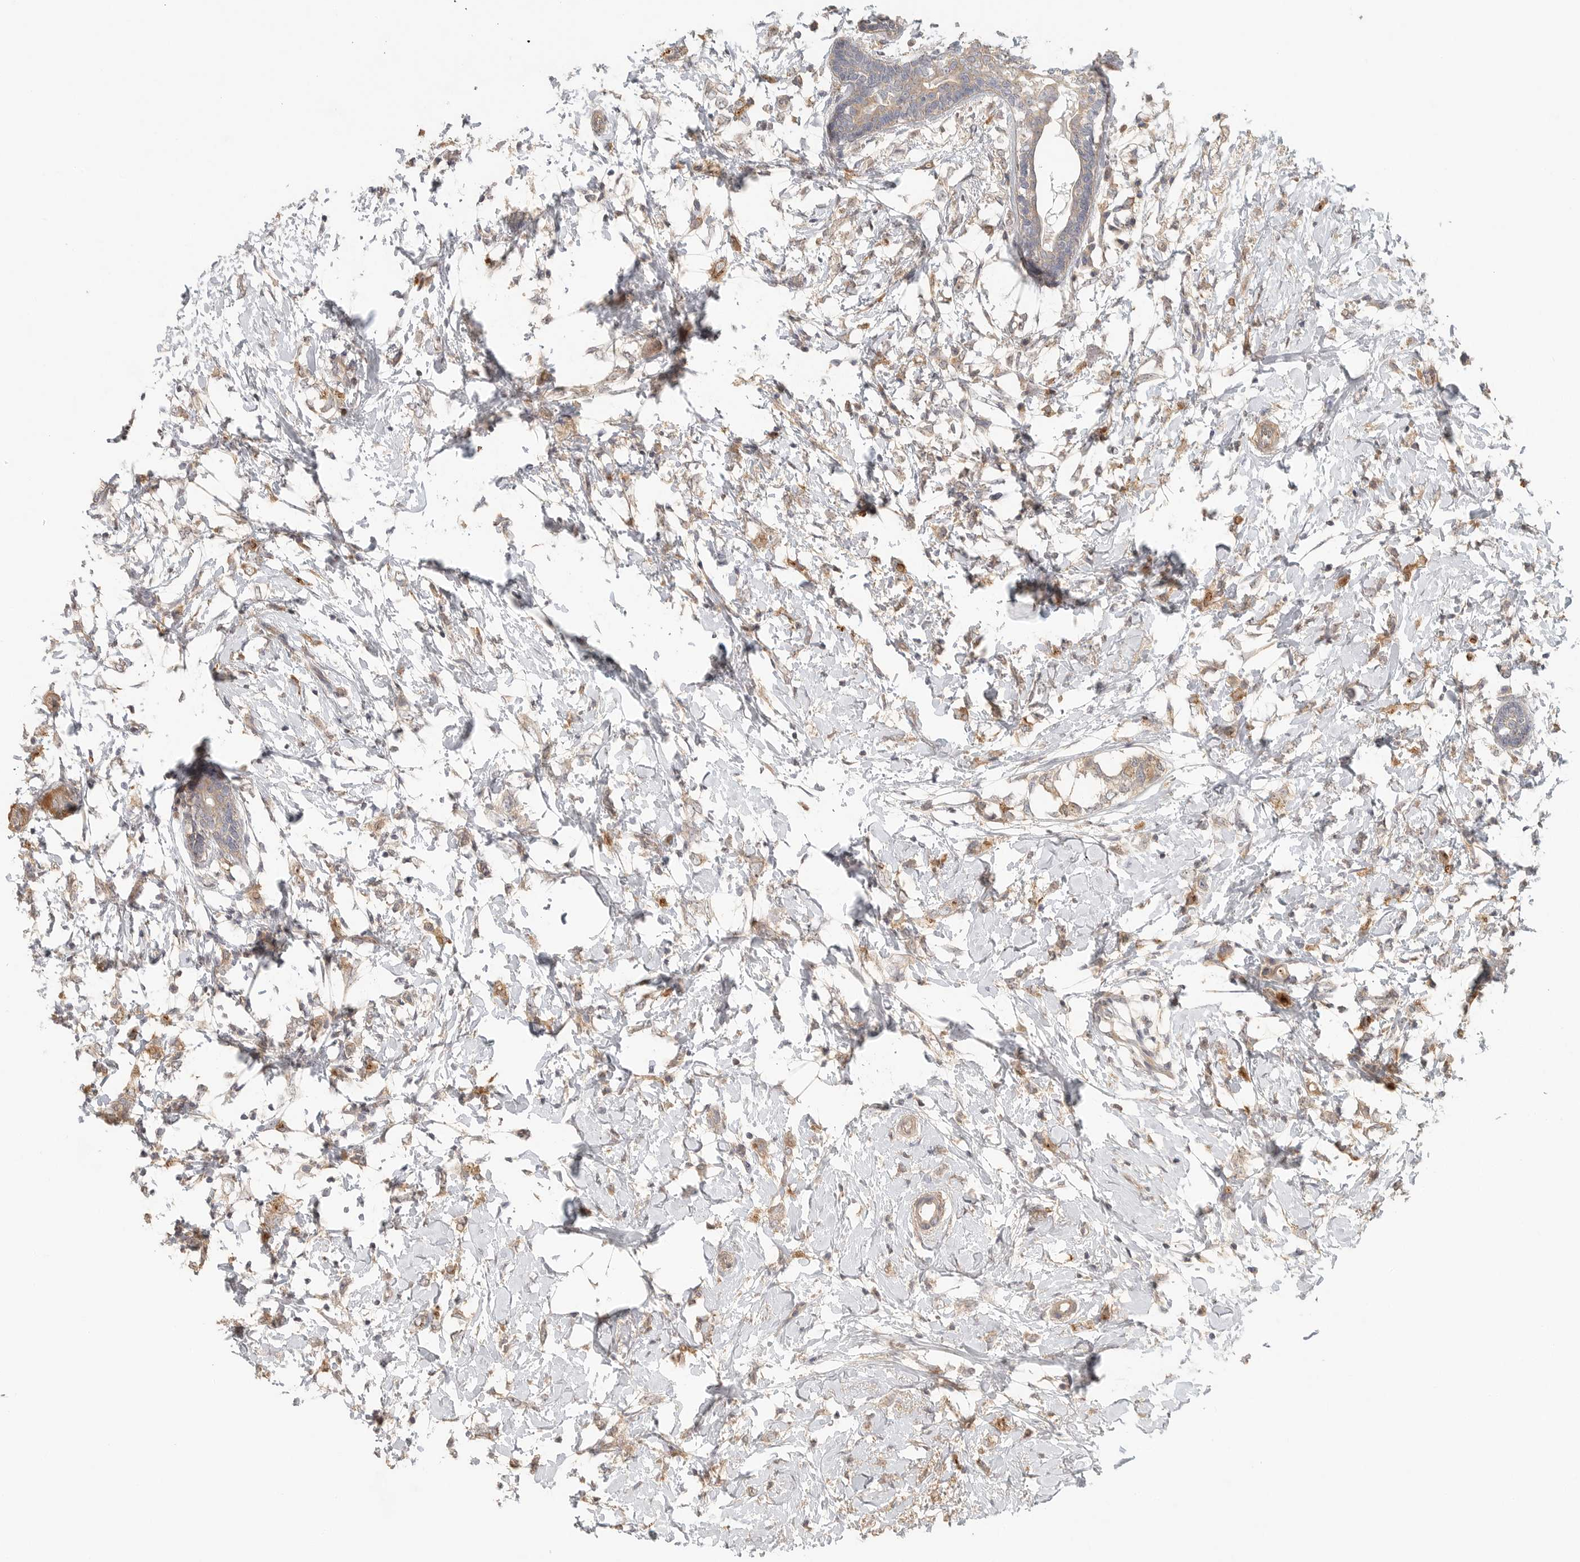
{"staining": {"intensity": "weak", "quantity": ">75%", "location": "cytoplasmic/membranous"}, "tissue": "breast cancer", "cell_type": "Tumor cells", "image_type": "cancer", "snomed": [{"axis": "morphology", "description": "Normal tissue, NOS"}, {"axis": "morphology", "description": "Lobular carcinoma"}, {"axis": "topography", "description": "Breast"}], "caption": "A brown stain labels weak cytoplasmic/membranous expression of a protein in breast cancer (lobular carcinoma) tumor cells.", "gene": "HDAC6", "patient": {"sex": "female", "age": 47}}